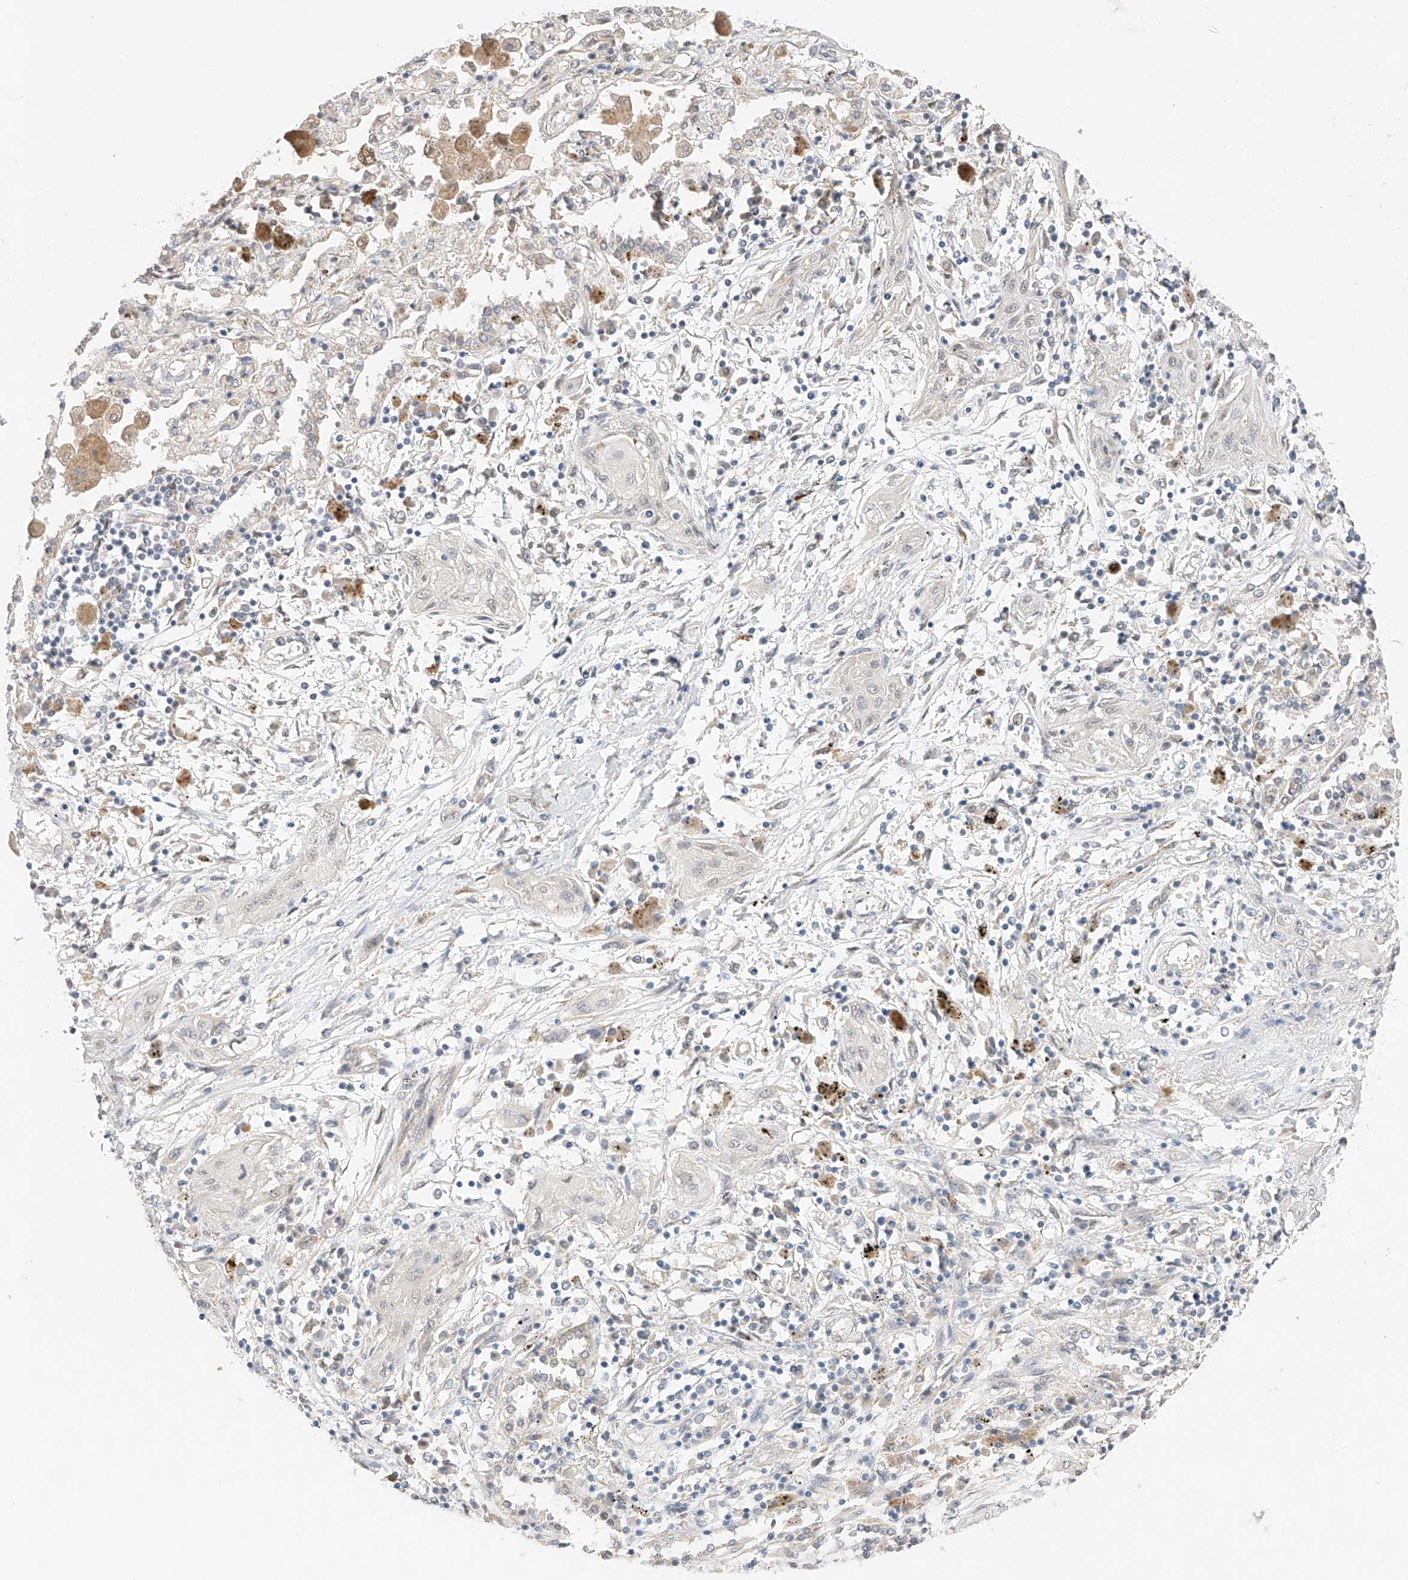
{"staining": {"intensity": "negative", "quantity": "none", "location": "none"}, "tissue": "lung cancer", "cell_type": "Tumor cells", "image_type": "cancer", "snomed": [{"axis": "morphology", "description": "Squamous cell carcinoma, NOS"}, {"axis": "topography", "description": "Lung"}], "caption": "The immunohistochemistry histopathology image has no significant positivity in tumor cells of lung cancer tissue.", "gene": "IL22RA2", "patient": {"sex": "female", "age": 47}}